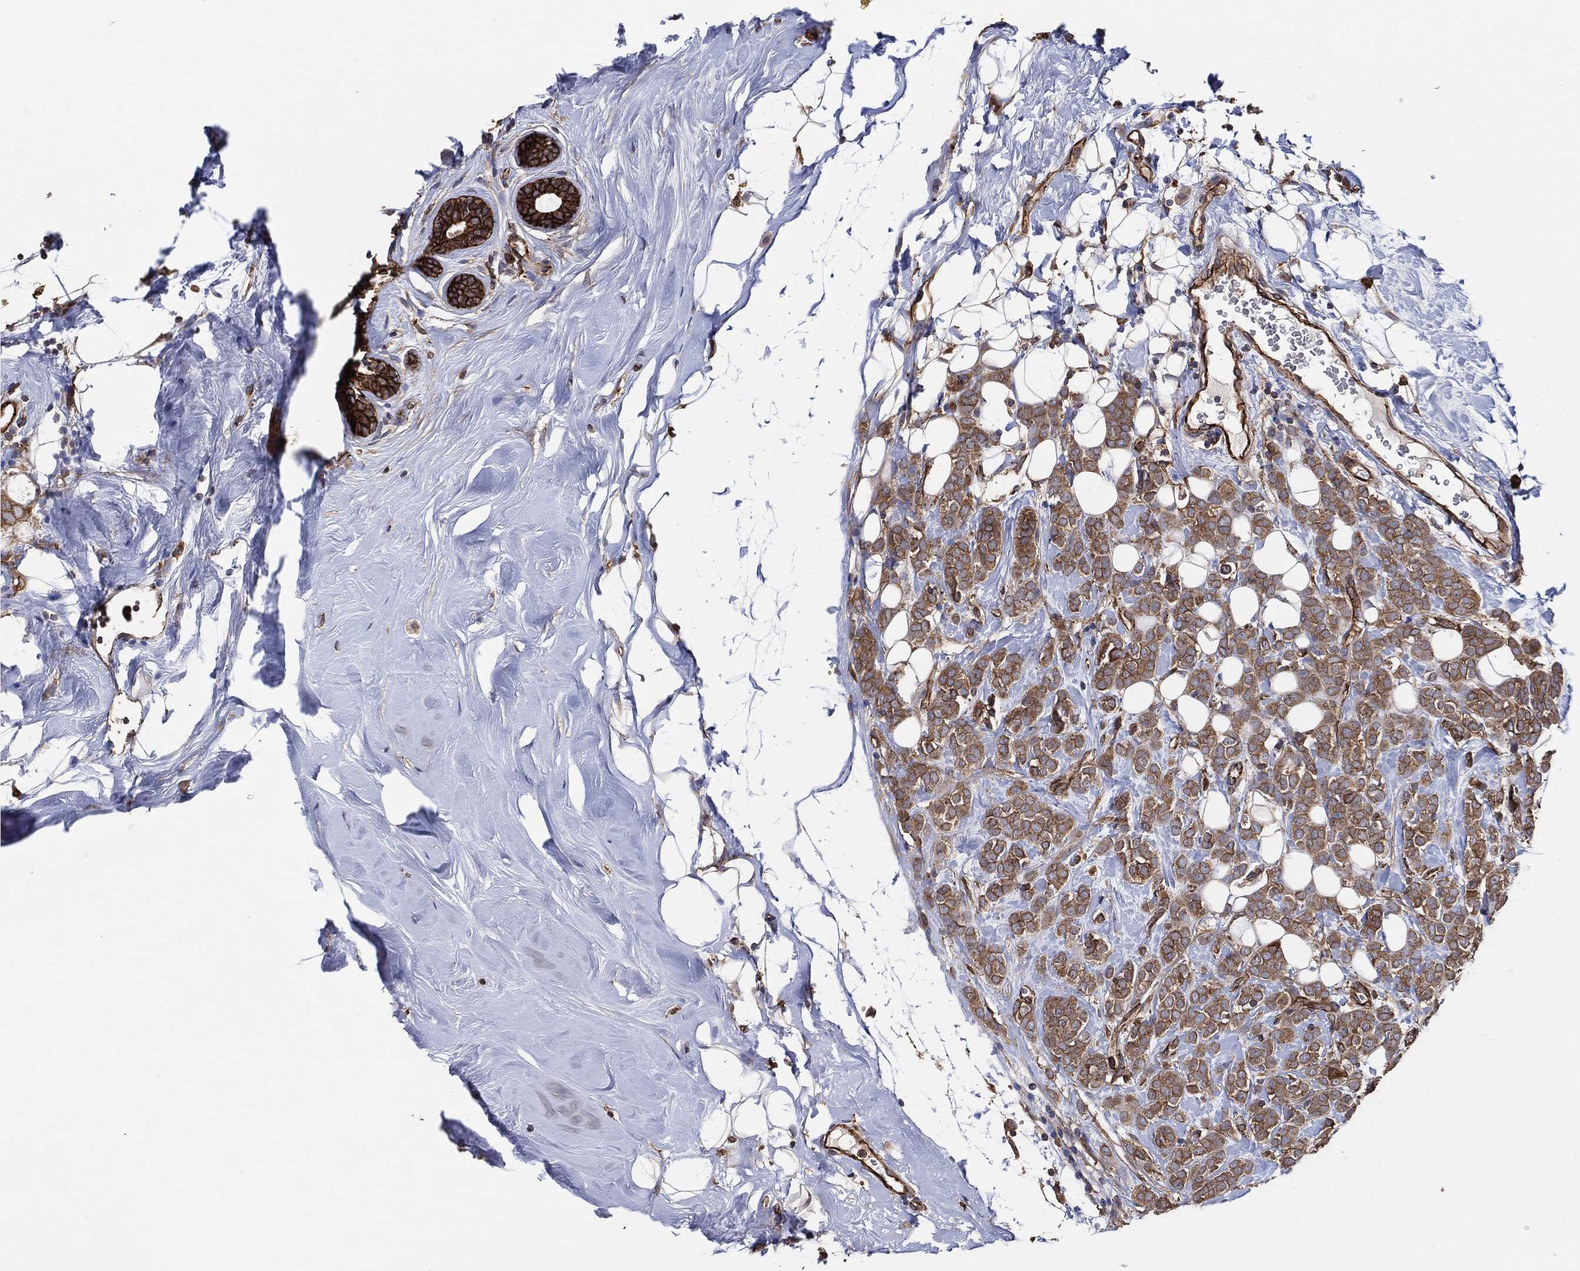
{"staining": {"intensity": "moderate", "quantity": ">75%", "location": "cytoplasmic/membranous"}, "tissue": "breast cancer", "cell_type": "Tumor cells", "image_type": "cancer", "snomed": [{"axis": "morphology", "description": "Lobular carcinoma"}, {"axis": "topography", "description": "Breast"}], "caption": "IHC histopathology image of neoplastic tissue: breast lobular carcinoma stained using immunohistochemistry demonstrates medium levels of moderate protein expression localized specifically in the cytoplasmic/membranous of tumor cells, appearing as a cytoplasmic/membranous brown color.", "gene": "CTNNA1", "patient": {"sex": "female", "age": 49}}